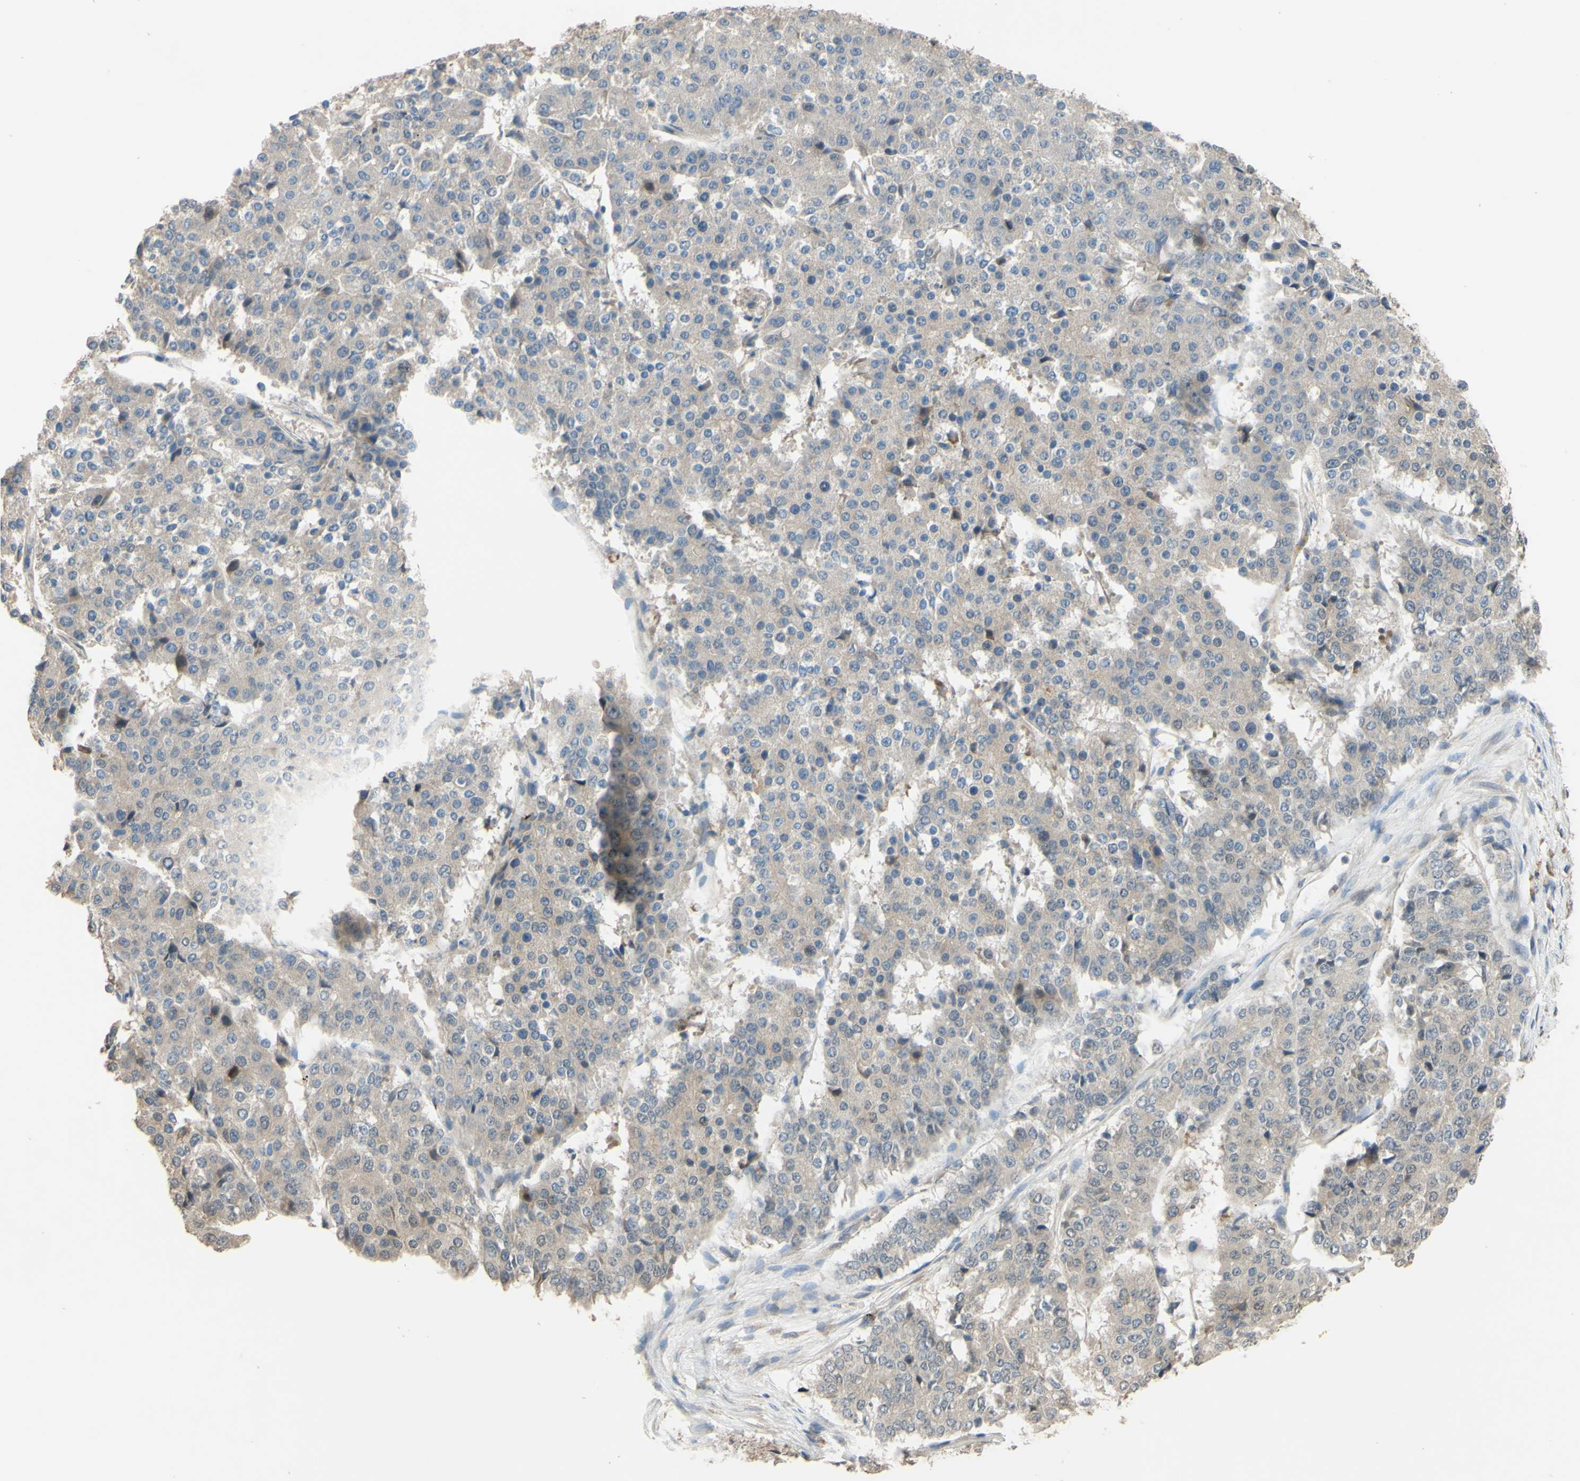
{"staining": {"intensity": "negative", "quantity": "none", "location": "none"}, "tissue": "pancreatic cancer", "cell_type": "Tumor cells", "image_type": "cancer", "snomed": [{"axis": "morphology", "description": "Adenocarcinoma, NOS"}, {"axis": "topography", "description": "Pancreas"}], "caption": "The immunohistochemistry (IHC) image has no significant expression in tumor cells of pancreatic adenocarcinoma tissue.", "gene": "SMIM19", "patient": {"sex": "male", "age": 50}}